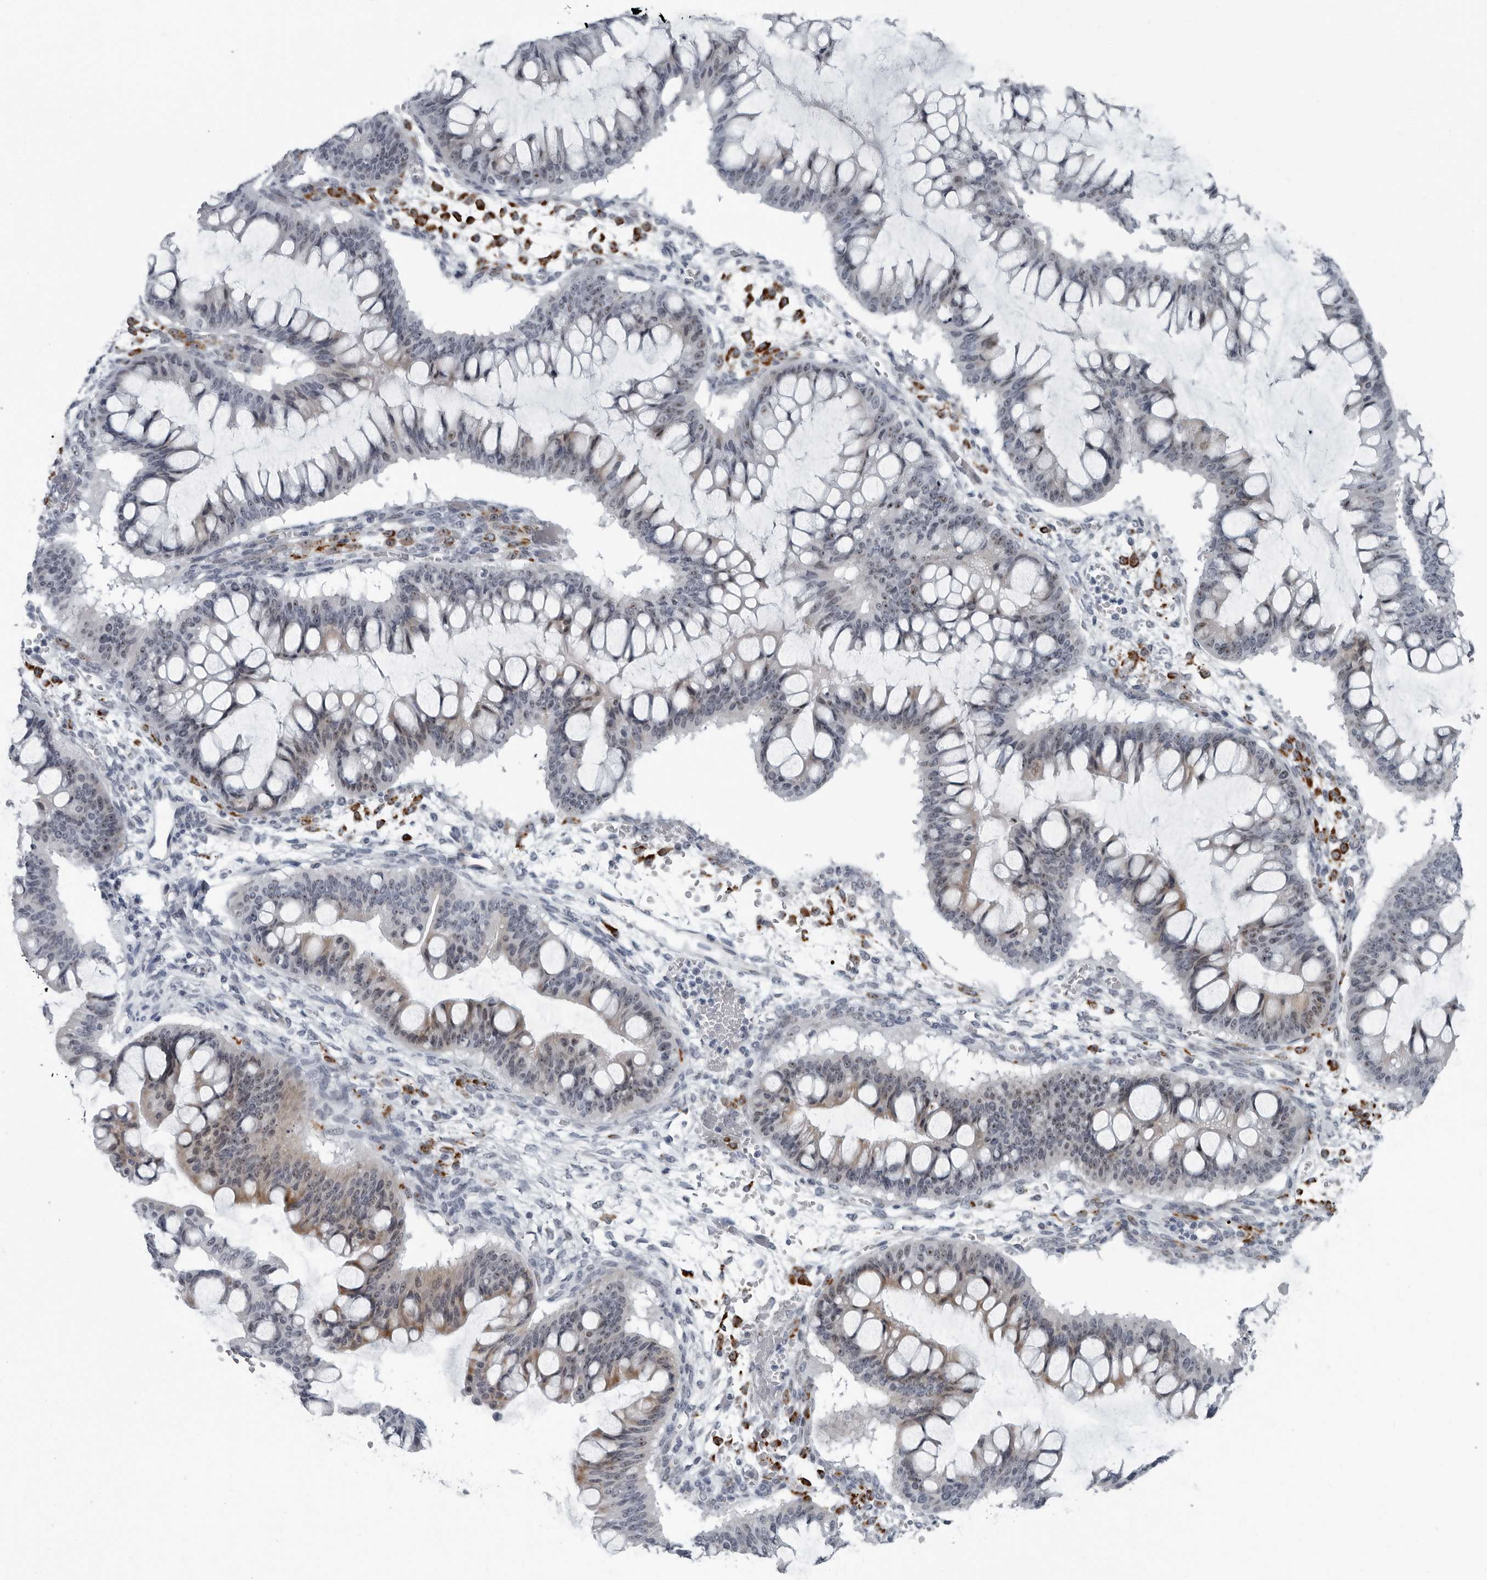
{"staining": {"intensity": "moderate", "quantity": "<25%", "location": "cytoplasmic/membranous,nuclear"}, "tissue": "ovarian cancer", "cell_type": "Tumor cells", "image_type": "cancer", "snomed": [{"axis": "morphology", "description": "Cystadenocarcinoma, mucinous, NOS"}, {"axis": "topography", "description": "Ovary"}], "caption": "A high-resolution histopathology image shows immunohistochemistry staining of ovarian cancer (mucinous cystadenocarcinoma), which exhibits moderate cytoplasmic/membranous and nuclear expression in approximately <25% of tumor cells. The staining is performed using DAB (3,3'-diaminobenzidine) brown chromogen to label protein expression. The nuclei are counter-stained blue using hematoxylin.", "gene": "PDCD11", "patient": {"sex": "female", "age": 73}}